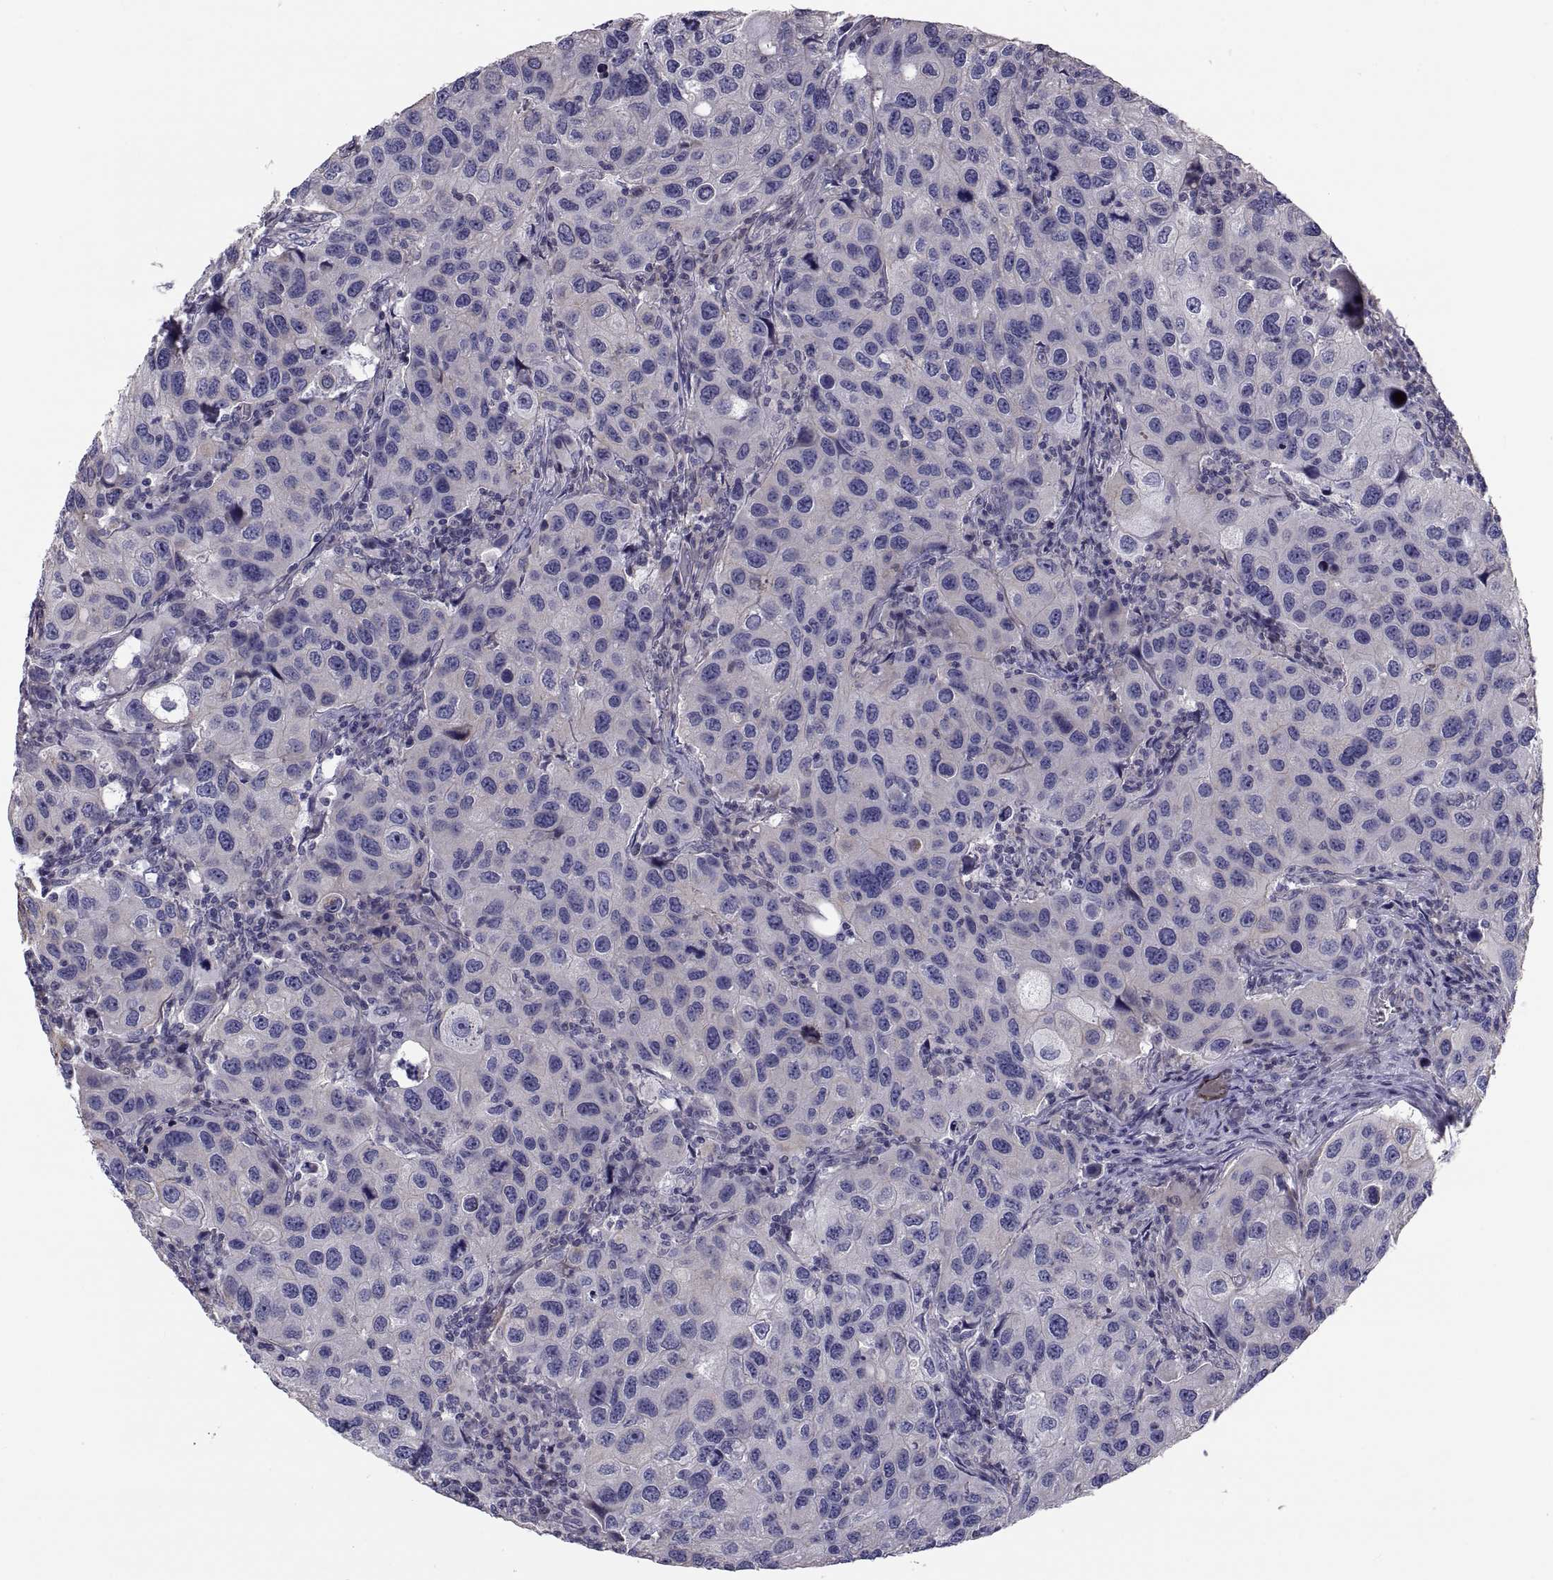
{"staining": {"intensity": "weak", "quantity": "<25%", "location": "cytoplasmic/membranous"}, "tissue": "urothelial cancer", "cell_type": "Tumor cells", "image_type": "cancer", "snomed": [{"axis": "morphology", "description": "Urothelial carcinoma, High grade"}, {"axis": "topography", "description": "Urinary bladder"}], "caption": "Tumor cells show no significant protein positivity in high-grade urothelial carcinoma.", "gene": "ANO1", "patient": {"sex": "male", "age": 79}}